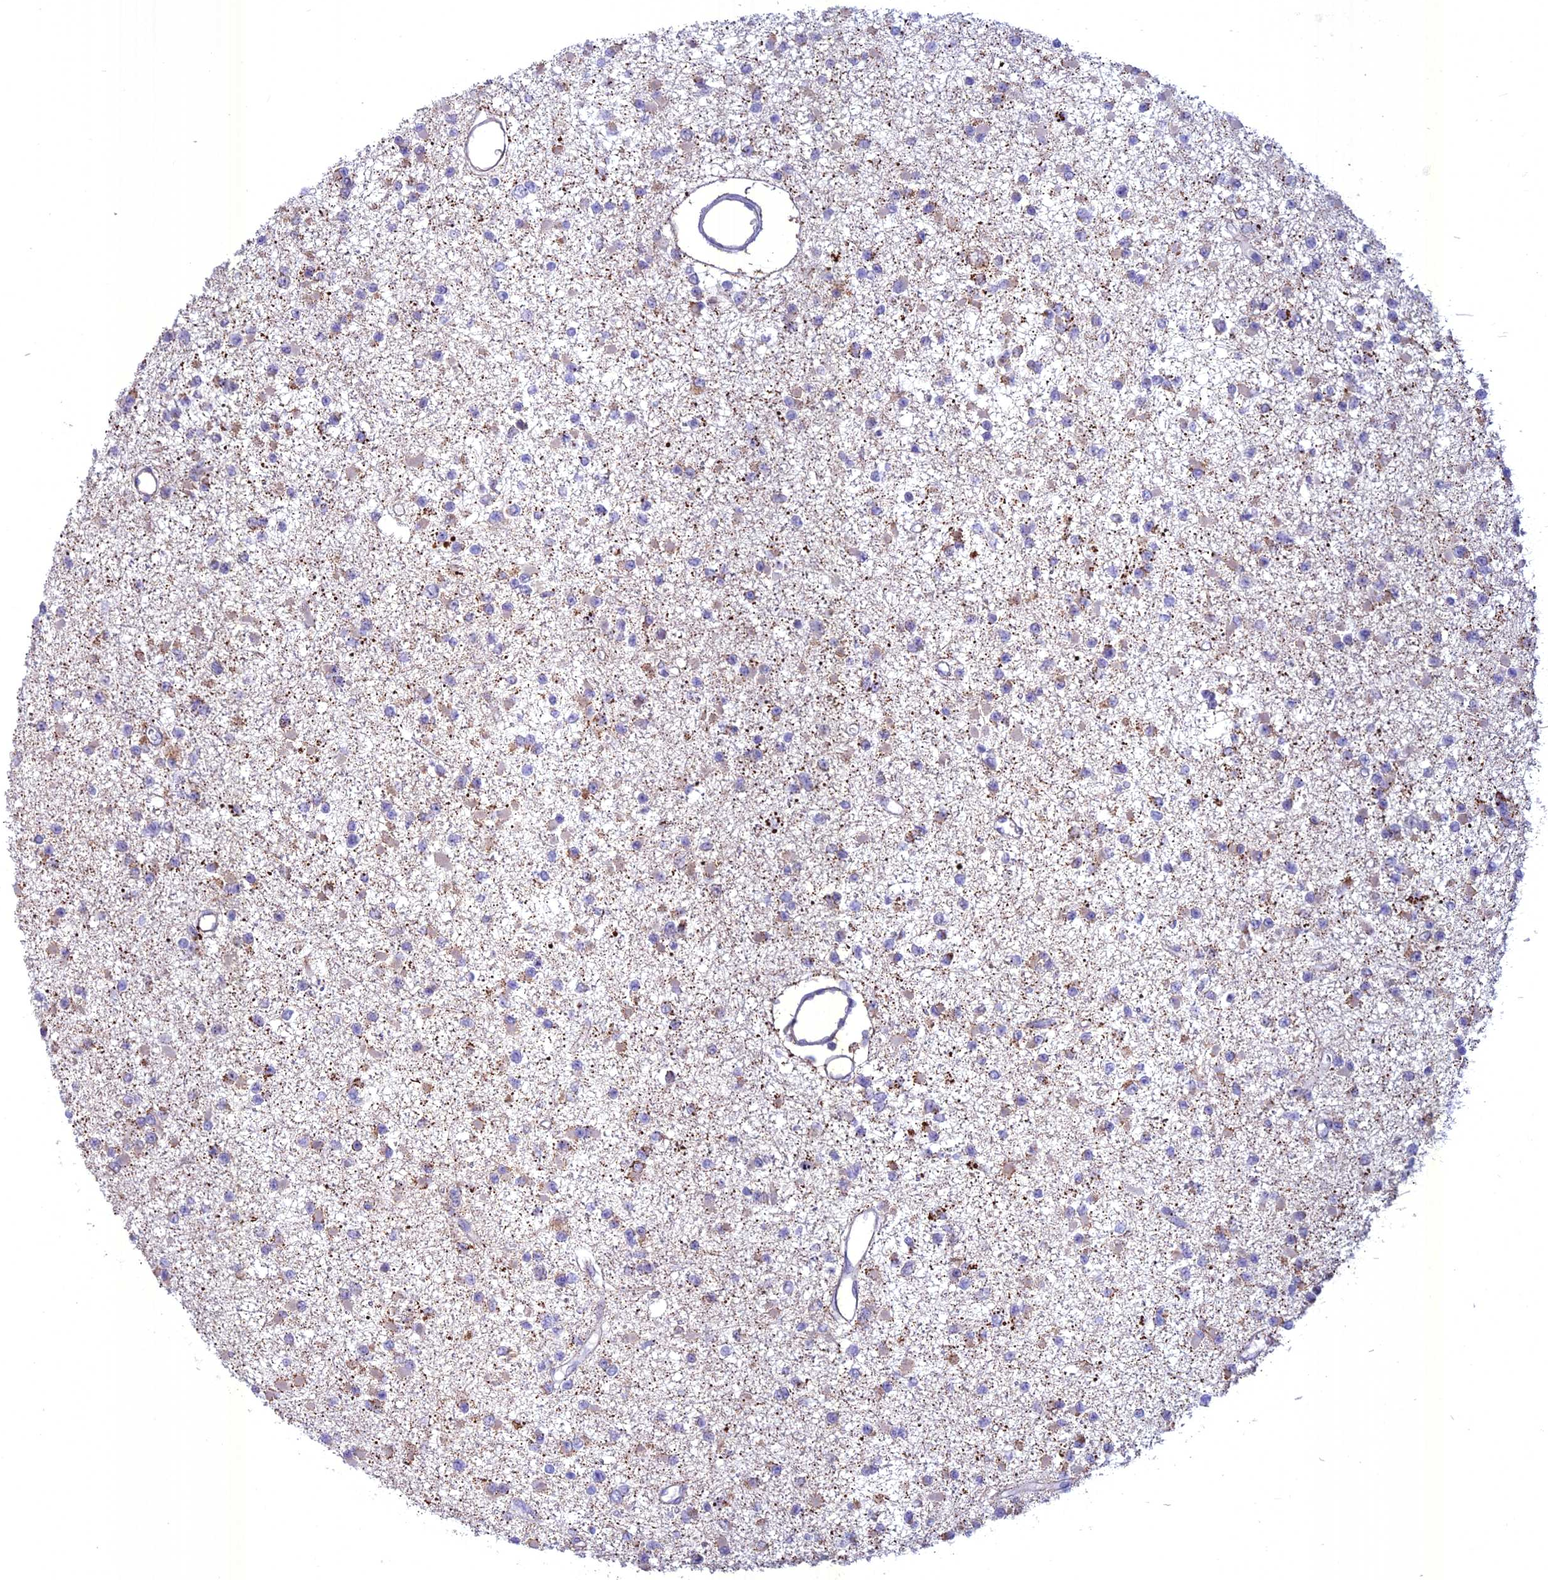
{"staining": {"intensity": "weak", "quantity": "<25%", "location": "cytoplasmic/membranous"}, "tissue": "glioma", "cell_type": "Tumor cells", "image_type": "cancer", "snomed": [{"axis": "morphology", "description": "Glioma, malignant, Low grade"}, {"axis": "topography", "description": "Brain"}], "caption": "Immunohistochemistry histopathology image of neoplastic tissue: human glioma stained with DAB (3,3'-diaminobenzidine) reveals no significant protein positivity in tumor cells.", "gene": "SPHKAP", "patient": {"sex": "female", "age": 22}}